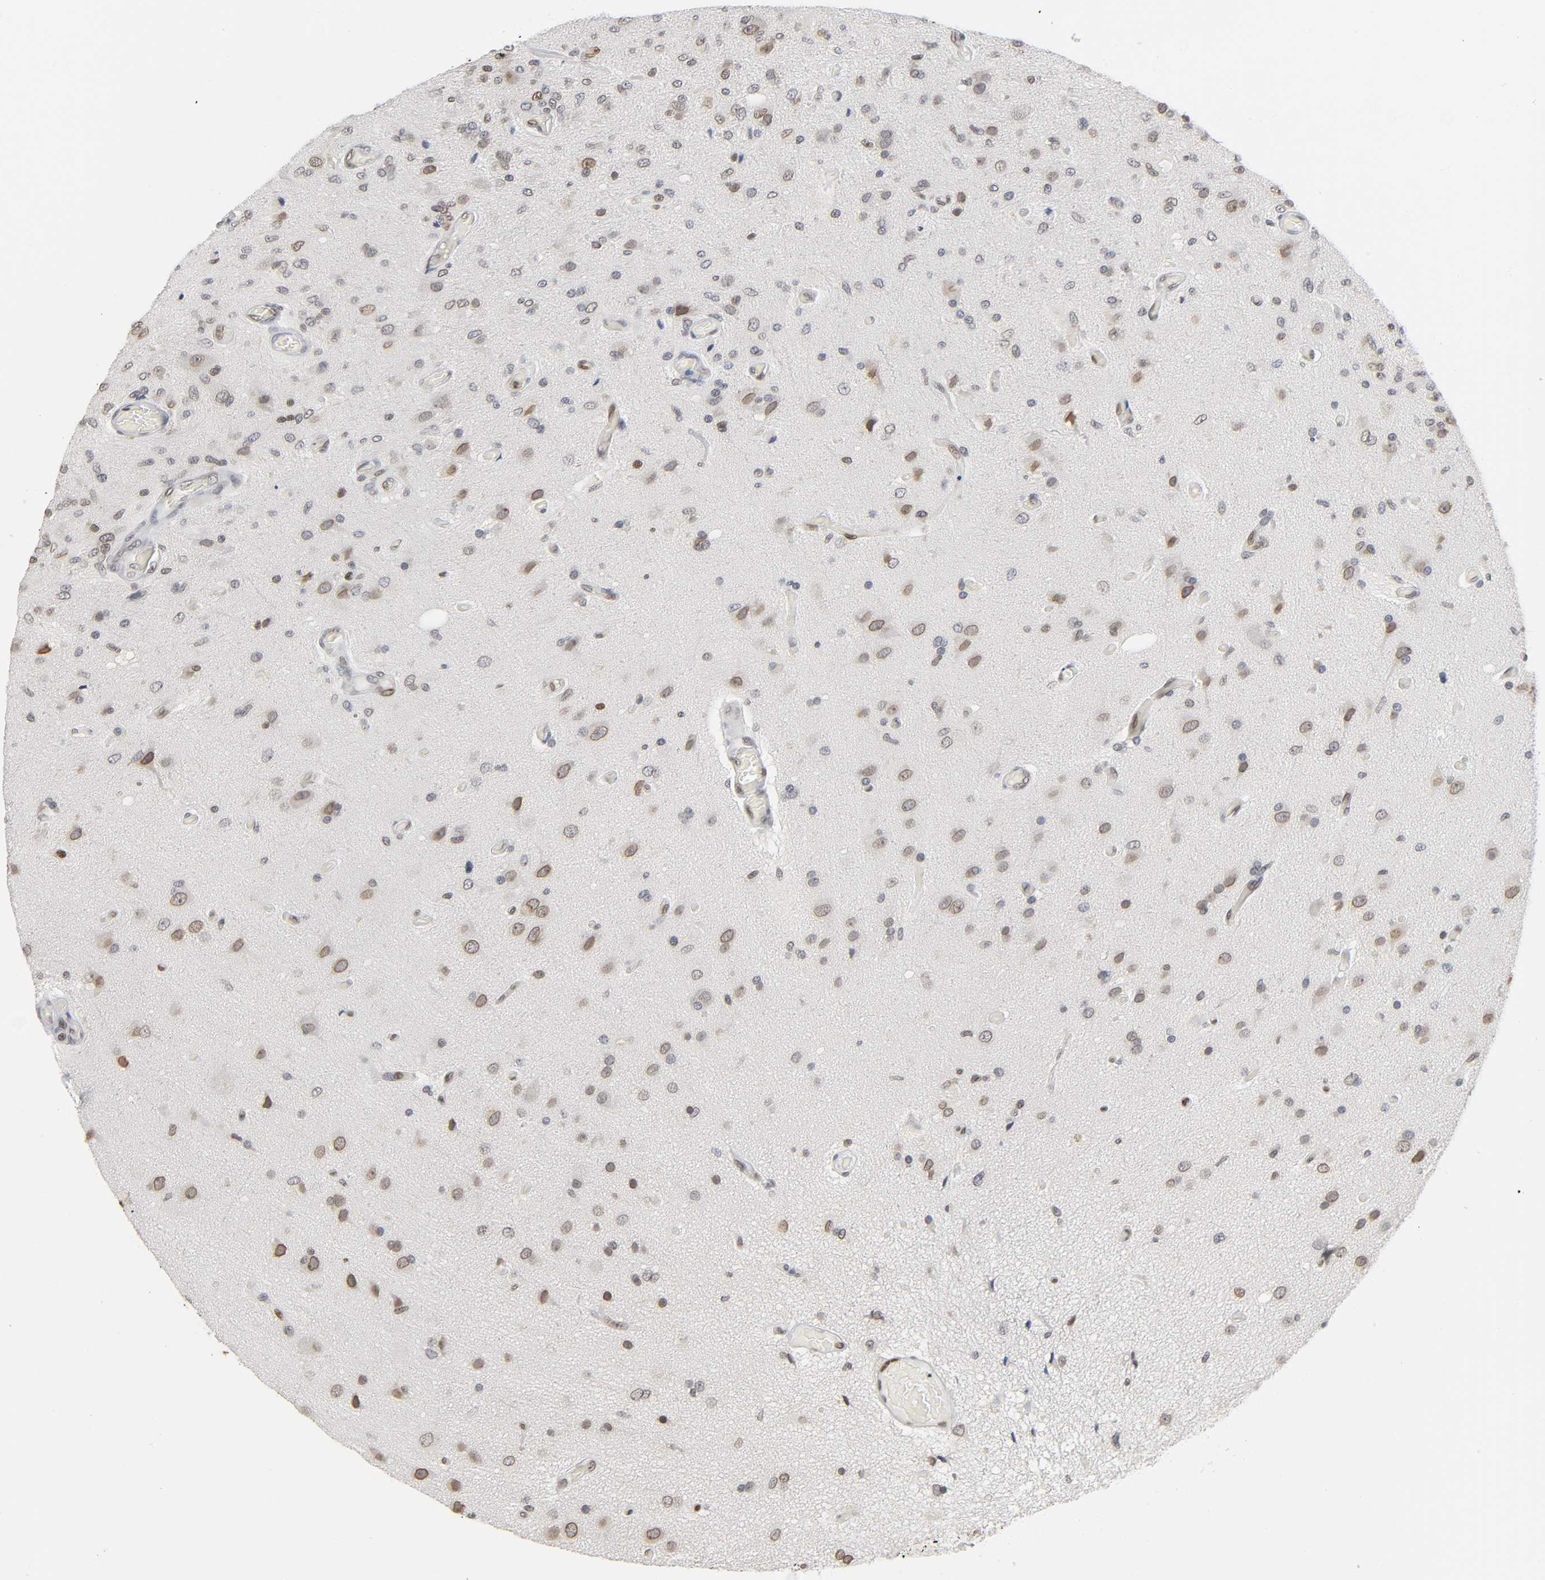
{"staining": {"intensity": "moderate", "quantity": "25%-75%", "location": "cytoplasmic/membranous,nuclear"}, "tissue": "glioma", "cell_type": "Tumor cells", "image_type": "cancer", "snomed": [{"axis": "morphology", "description": "Normal tissue, NOS"}, {"axis": "morphology", "description": "Glioma, malignant, High grade"}, {"axis": "topography", "description": "Cerebral cortex"}], "caption": "Immunohistochemical staining of glioma demonstrates medium levels of moderate cytoplasmic/membranous and nuclear expression in about 25%-75% of tumor cells. The staining is performed using DAB (3,3'-diaminobenzidine) brown chromogen to label protein expression. The nuclei are counter-stained blue using hematoxylin.", "gene": "SUMO1", "patient": {"sex": "male", "age": 77}}